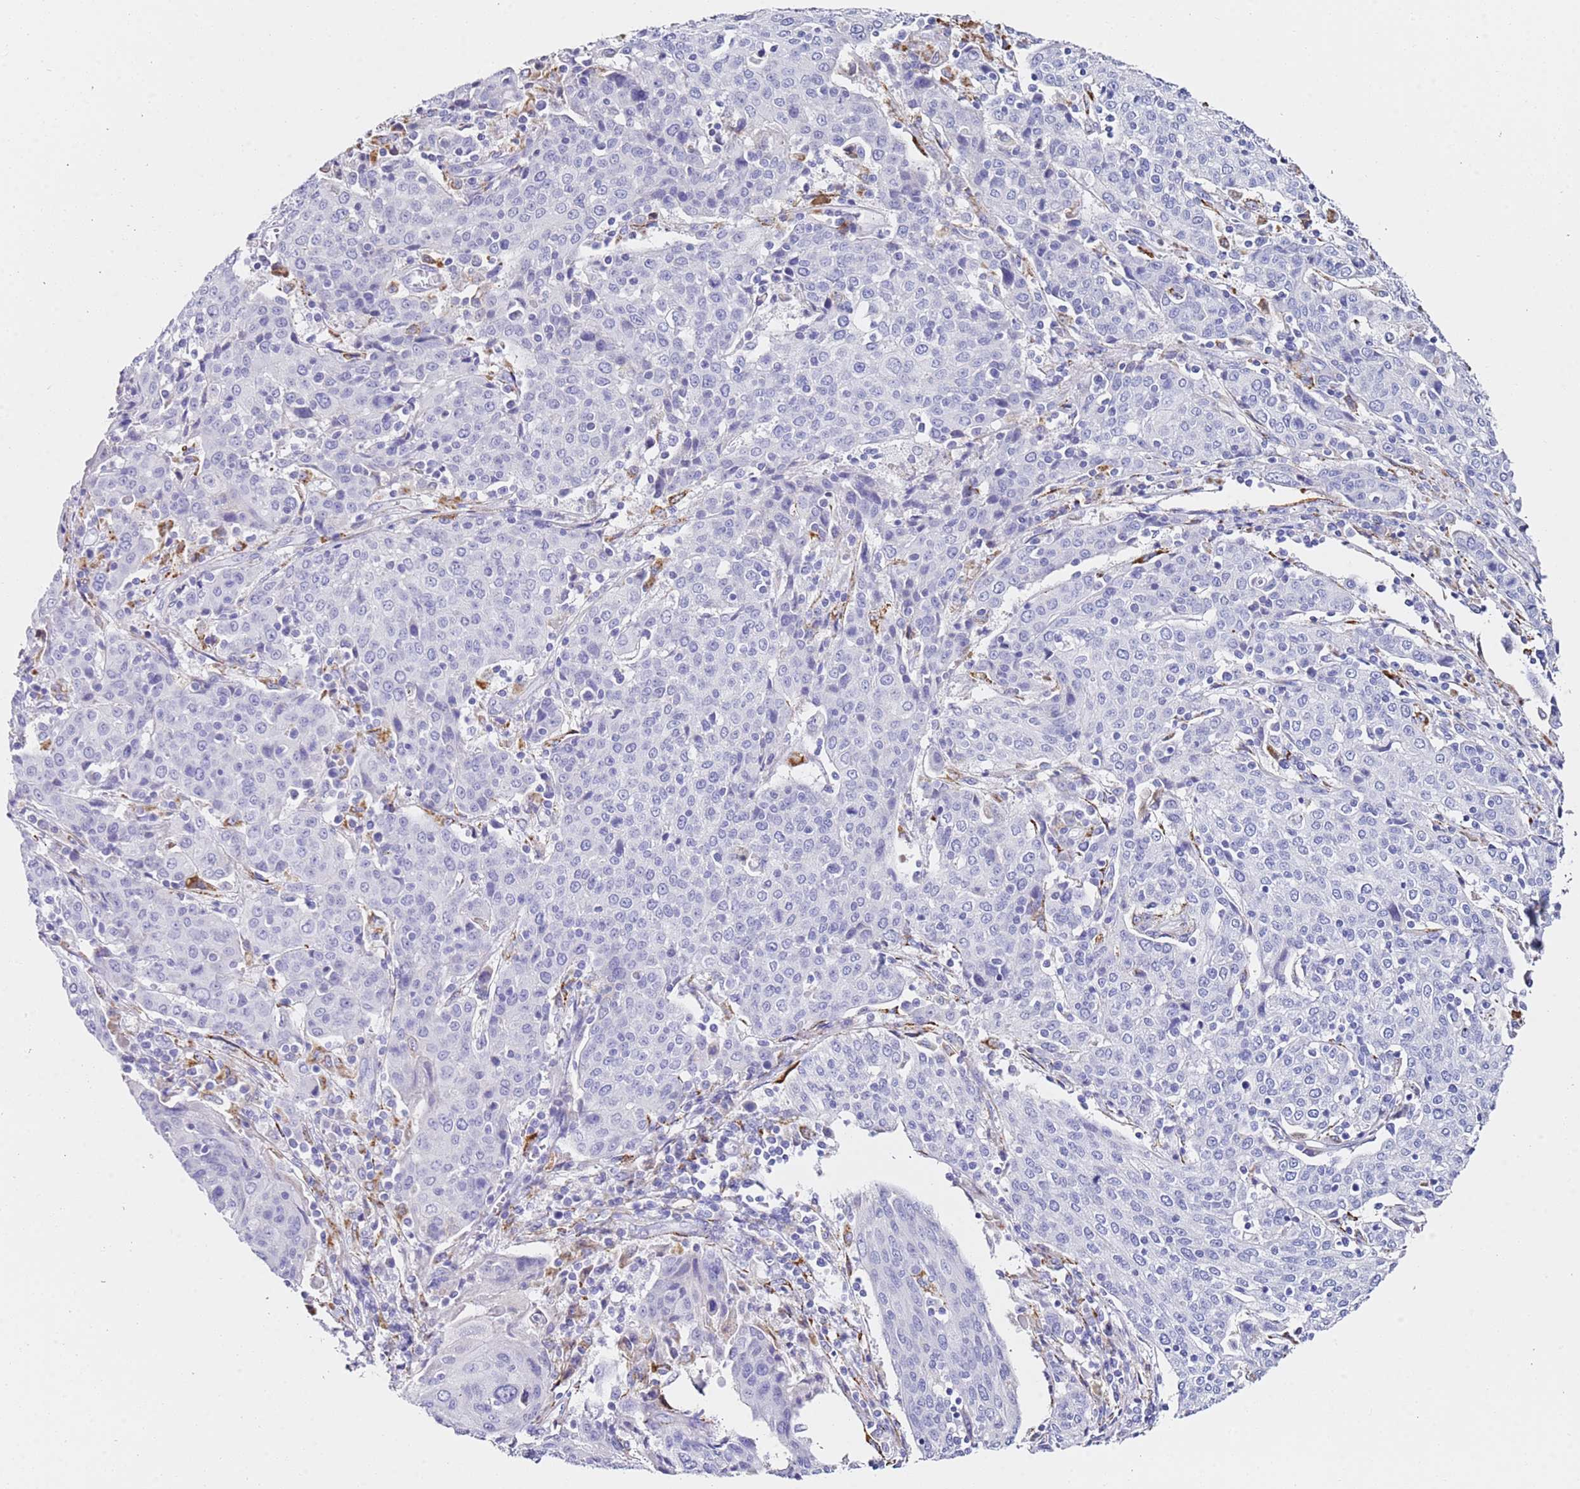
{"staining": {"intensity": "negative", "quantity": "none", "location": "none"}, "tissue": "cervical cancer", "cell_type": "Tumor cells", "image_type": "cancer", "snomed": [{"axis": "morphology", "description": "Squamous cell carcinoma, NOS"}, {"axis": "topography", "description": "Cervix"}], "caption": "The image reveals no significant expression in tumor cells of cervical cancer.", "gene": "PTBP2", "patient": {"sex": "female", "age": 67}}